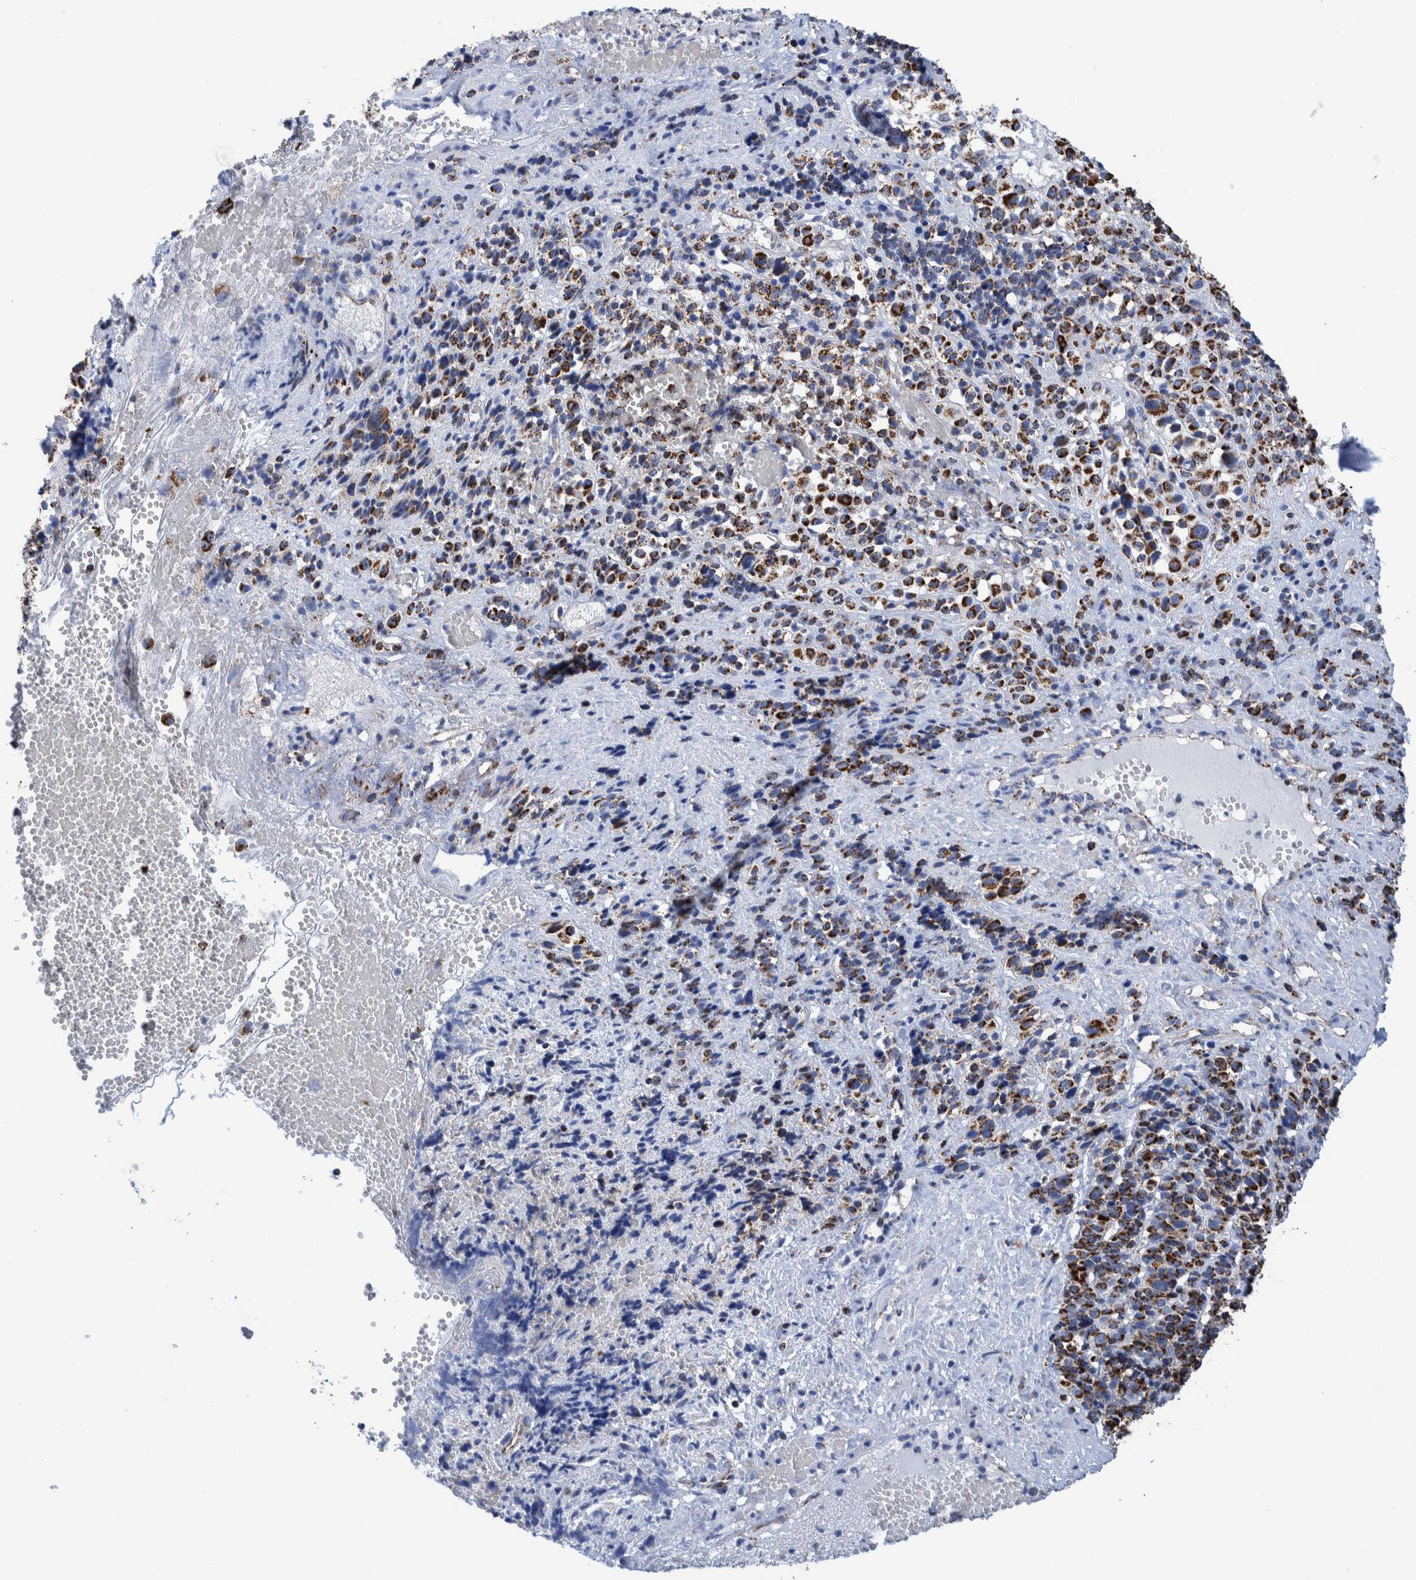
{"staining": {"intensity": "moderate", "quantity": ">75%", "location": "cytoplasmic/membranous"}, "tissue": "melanoma", "cell_type": "Tumor cells", "image_type": "cancer", "snomed": [{"axis": "morphology", "description": "Malignant melanoma, Metastatic site"}, {"axis": "topography", "description": "Skin"}], "caption": "Brown immunohistochemical staining in melanoma displays moderate cytoplasmic/membranous positivity in approximately >75% of tumor cells. Nuclei are stained in blue.", "gene": "DECR1", "patient": {"sex": "female", "age": 74}}